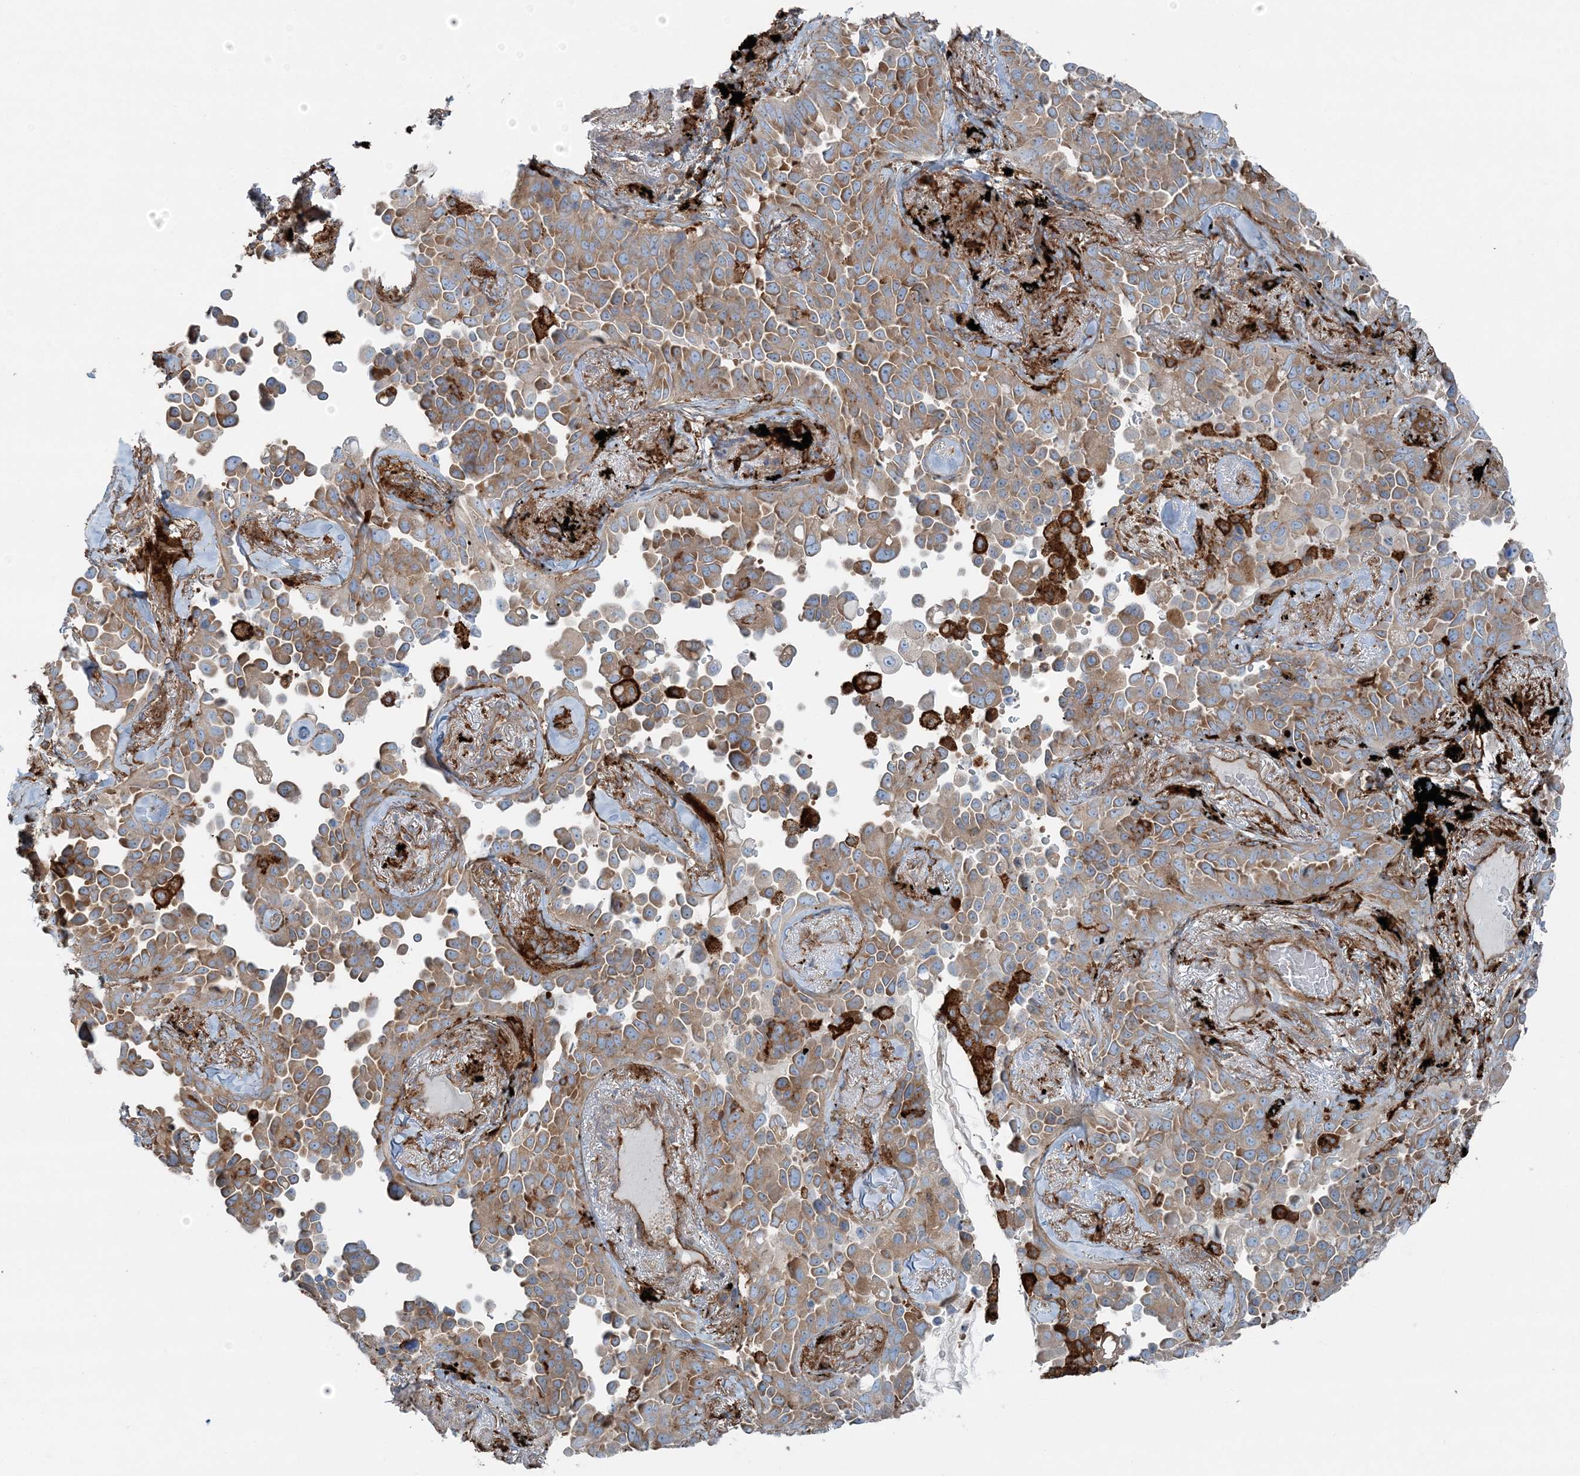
{"staining": {"intensity": "moderate", "quantity": ">75%", "location": "cytoplasmic/membranous"}, "tissue": "lung cancer", "cell_type": "Tumor cells", "image_type": "cancer", "snomed": [{"axis": "morphology", "description": "Adenocarcinoma, NOS"}, {"axis": "topography", "description": "Lung"}], "caption": "About >75% of tumor cells in lung adenocarcinoma display moderate cytoplasmic/membranous protein positivity as visualized by brown immunohistochemical staining.", "gene": "SNX2", "patient": {"sex": "female", "age": 67}}